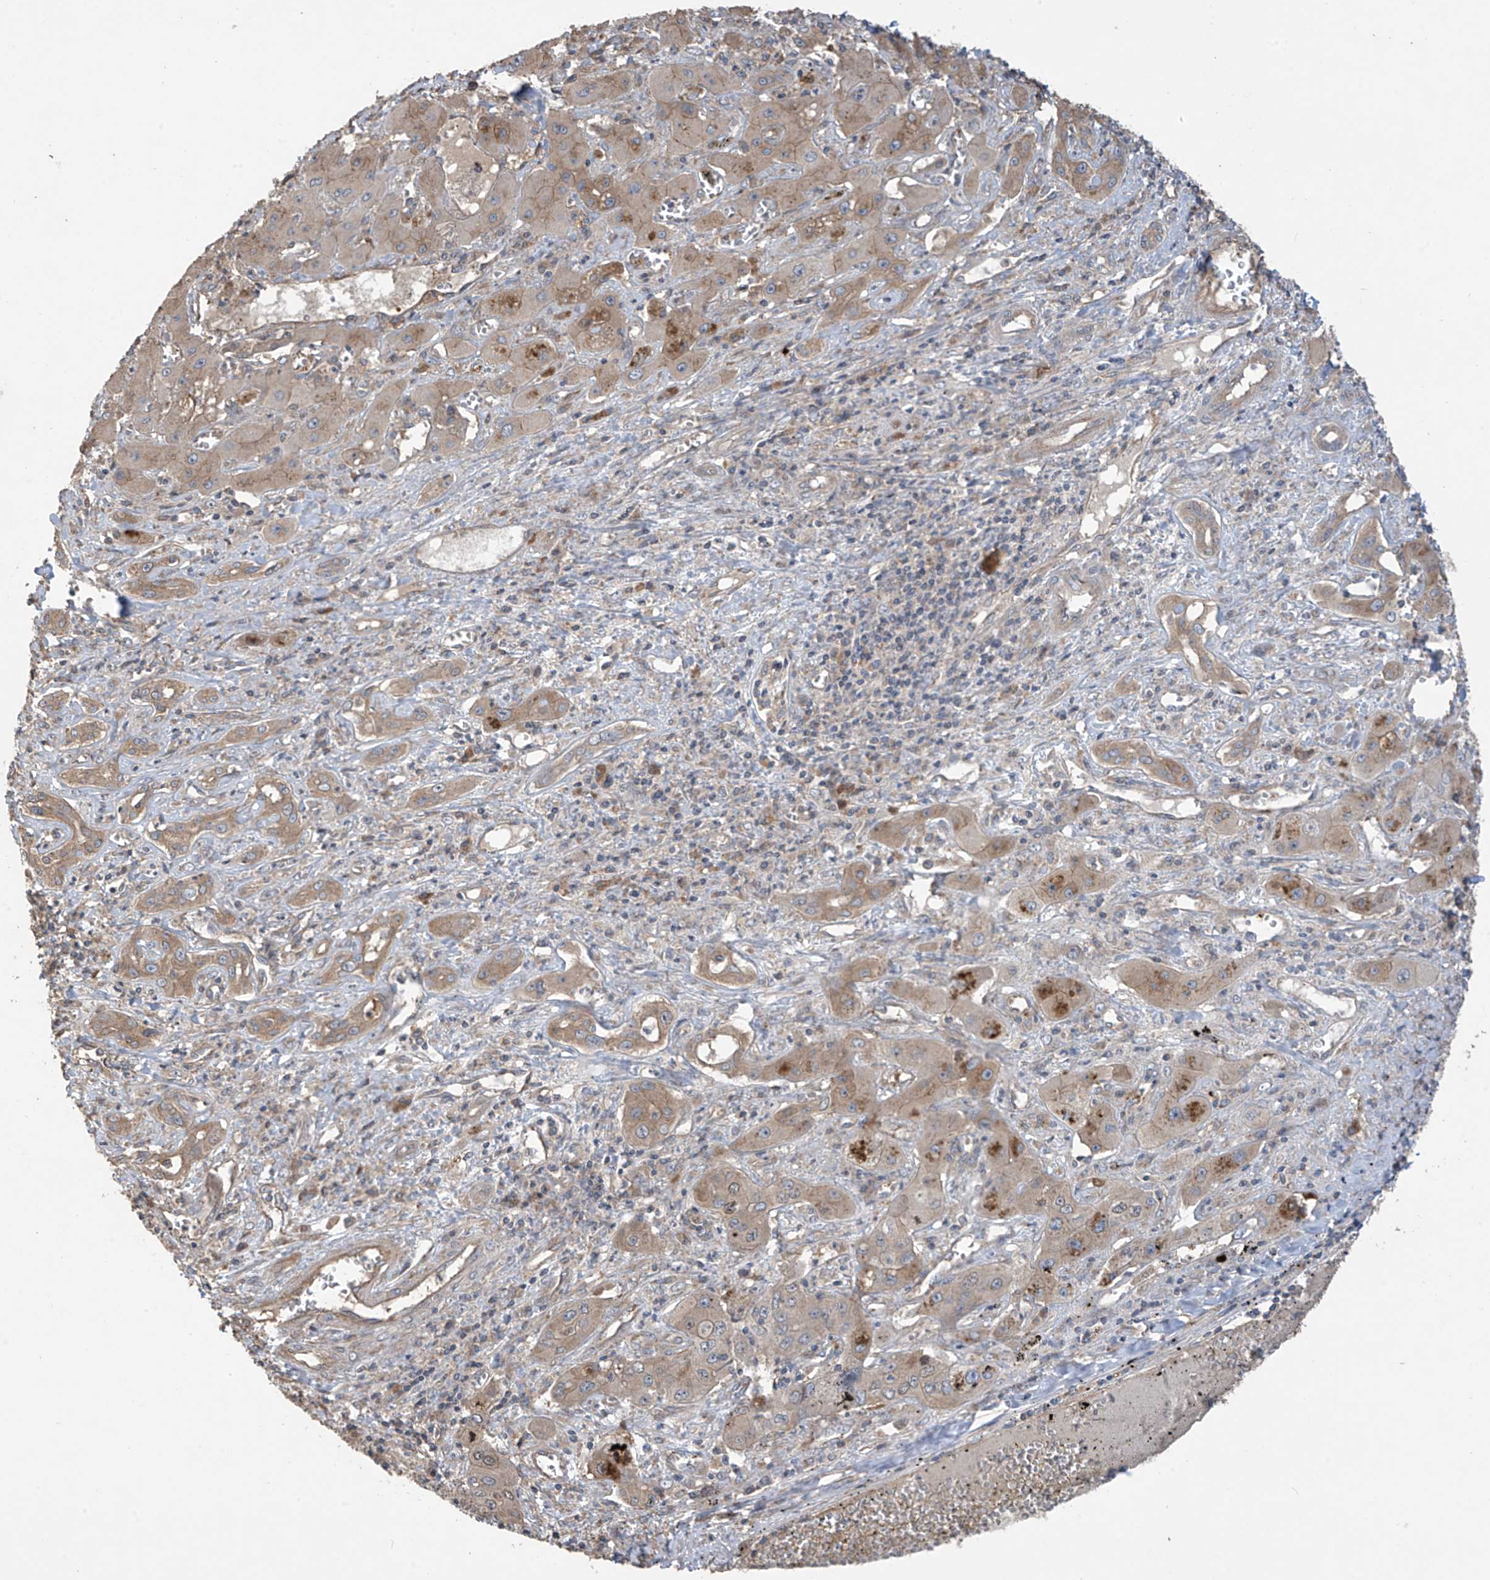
{"staining": {"intensity": "weak", "quantity": "25%-75%", "location": "cytoplasmic/membranous"}, "tissue": "liver cancer", "cell_type": "Tumor cells", "image_type": "cancer", "snomed": [{"axis": "morphology", "description": "Cholangiocarcinoma"}, {"axis": "topography", "description": "Liver"}], "caption": "Liver cholangiocarcinoma stained with a protein marker shows weak staining in tumor cells.", "gene": "PHACTR4", "patient": {"sex": "male", "age": 67}}